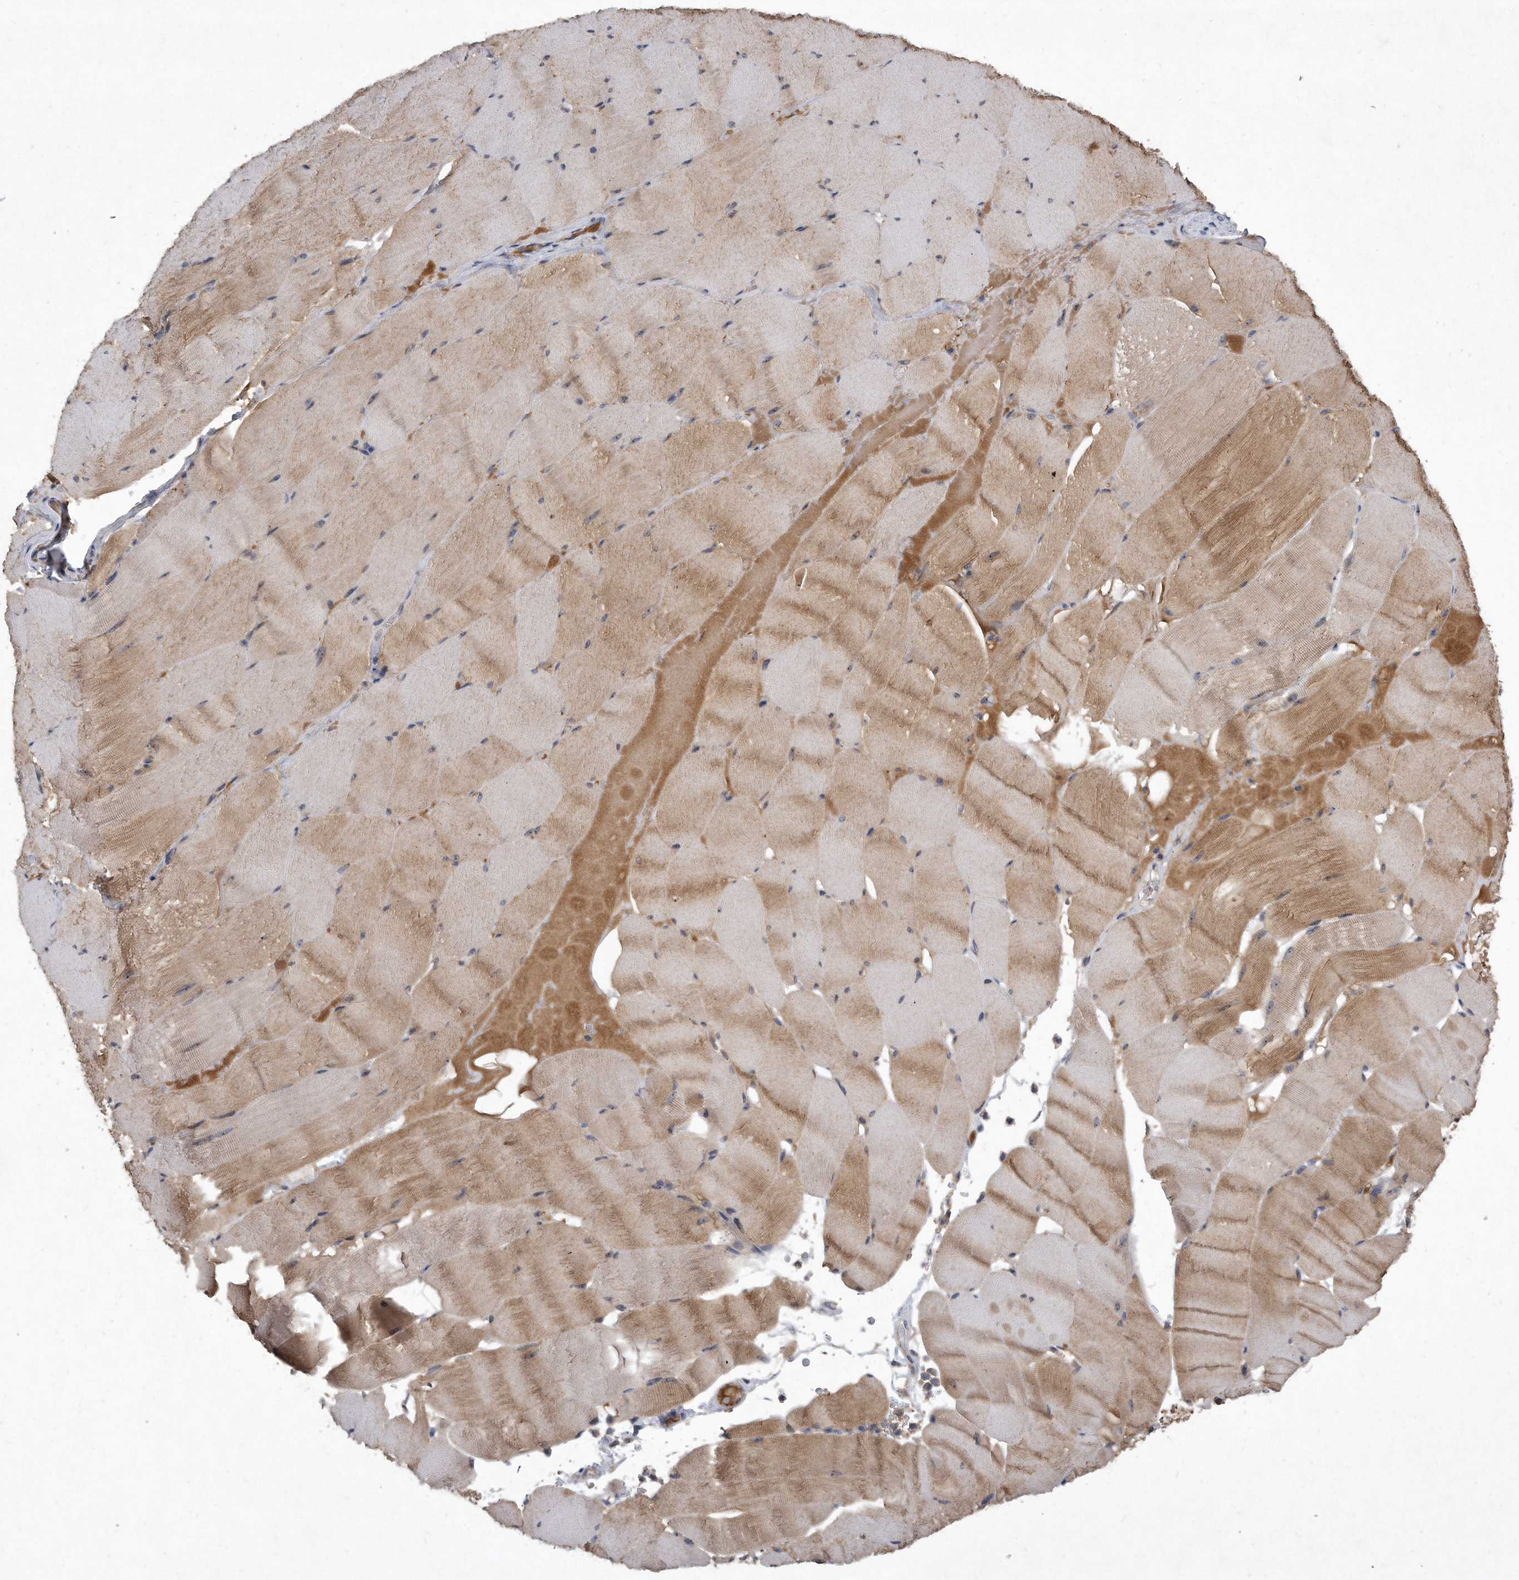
{"staining": {"intensity": "moderate", "quantity": "<25%", "location": "cytoplasmic/membranous"}, "tissue": "skeletal muscle", "cell_type": "Myocytes", "image_type": "normal", "snomed": [{"axis": "morphology", "description": "Normal tissue, NOS"}, {"axis": "topography", "description": "Skeletal muscle"}], "caption": "Immunohistochemistry (IHC) of unremarkable skeletal muscle reveals low levels of moderate cytoplasmic/membranous positivity in about <25% of myocytes.", "gene": "PGBD2", "patient": {"sex": "male", "age": 62}}